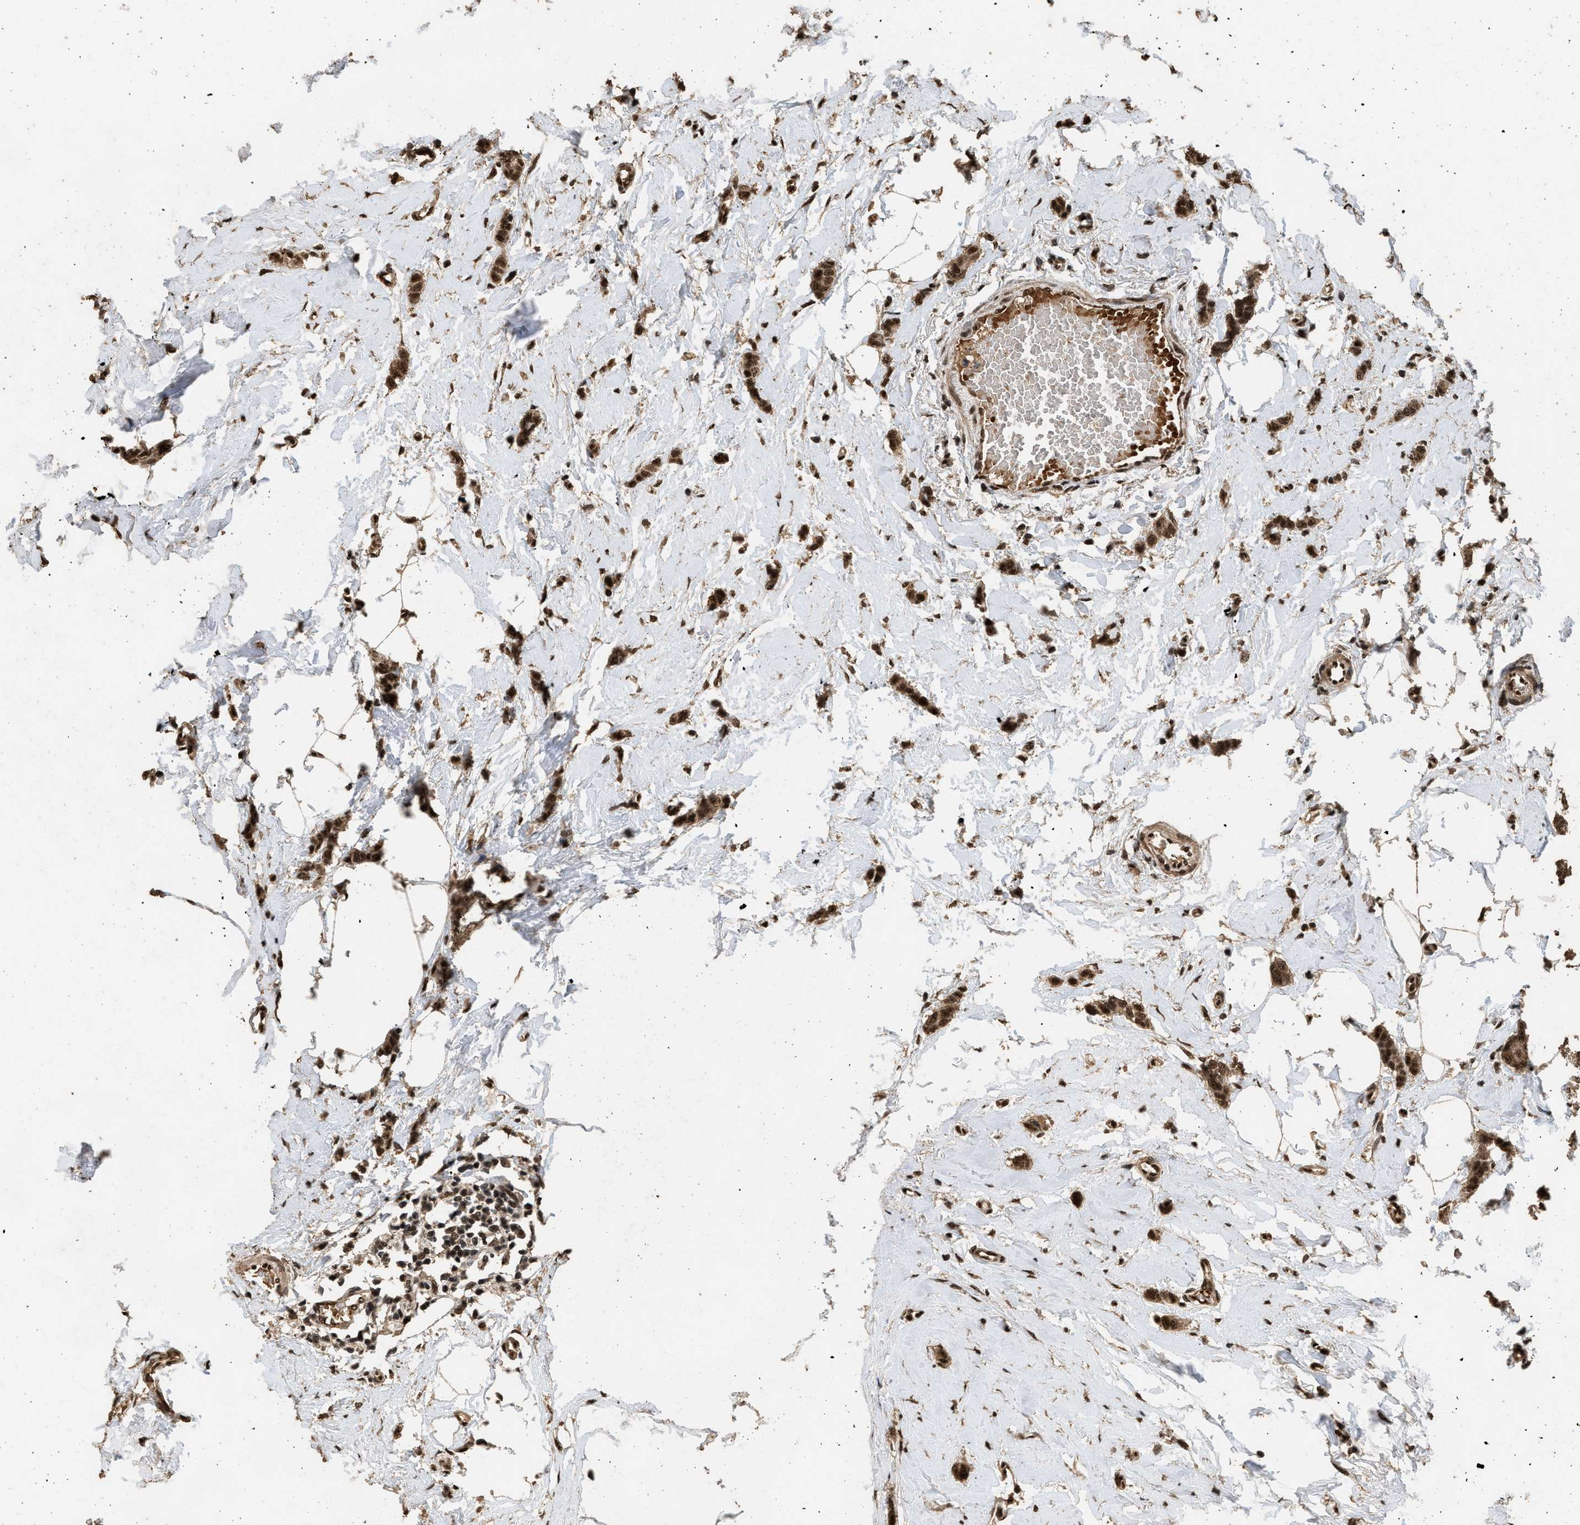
{"staining": {"intensity": "strong", "quantity": ">75%", "location": "nuclear"}, "tissue": "breast cancer", "cell_type": "Tumor cells", "image_type": "cancer", "snomed": [{"axis": "morphology", "description": "Lobular carcinoma"}, {"axis": "topography", "description": "Skin"}, {"axis": "topography", "description": "Breast"}], "caption": "Breast cancer (lobular carcinoma) stained with a protein marker demonstrates strong staining in tumor cells.", "gene": "PPP4R3B", "patient": {"sex": "female", "age": 46}}